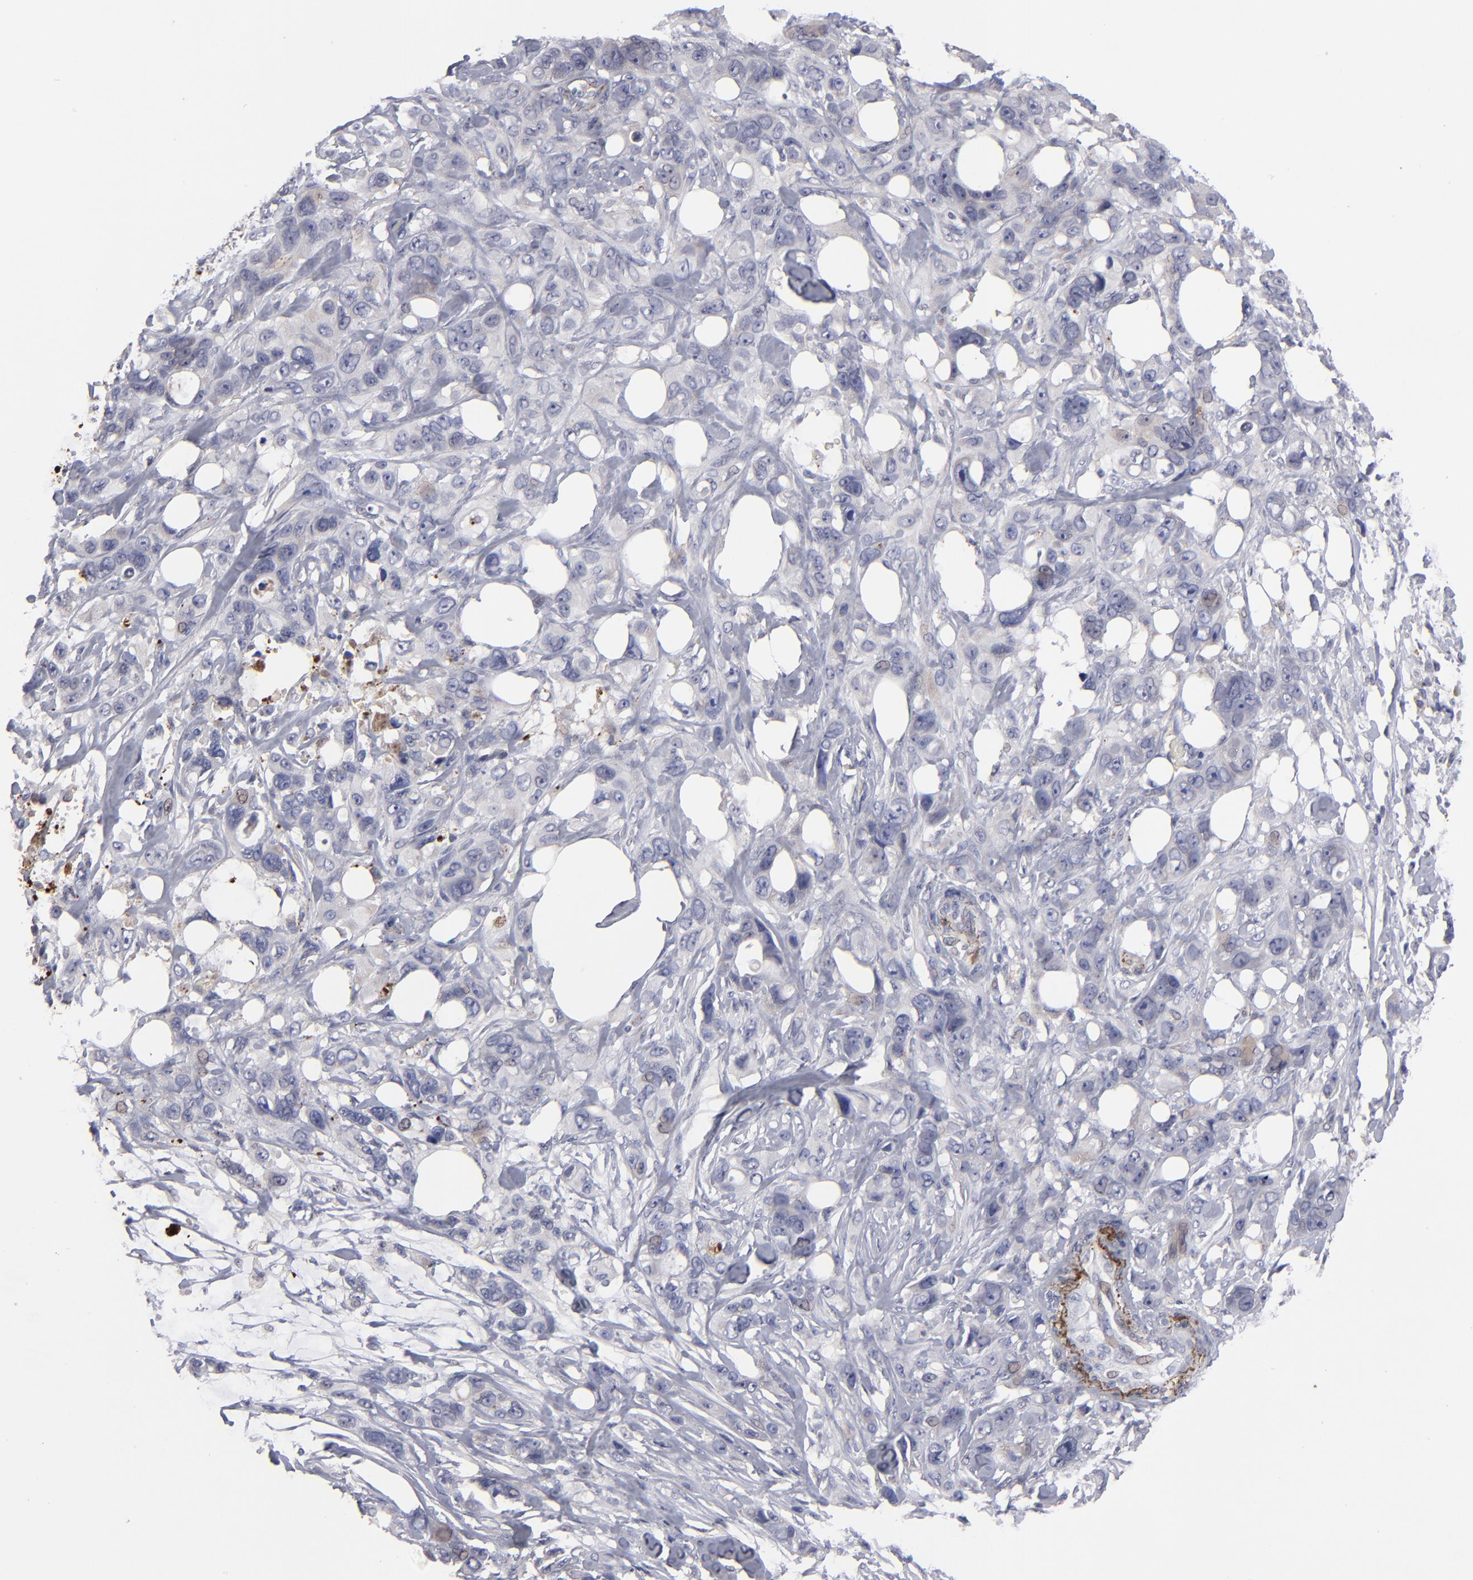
{"staining": {"intensity": "negative", "quantity": "none", "location": "none"}, "tissue": "stomach cancer", "cell_type": "Tumor cells", "image_type": "cancer", "snomed": [{"axis": "morphology", "description": "Adenocarcinoma, NOS"}, {"axis": "topography", "description": "Stomach, upper"}], "caption": "There is no significant positivity in tumor cells of stomach adenocarcinoma.", "gene": "GPM6B", "patient": {"sex": "male", "age": 47}}